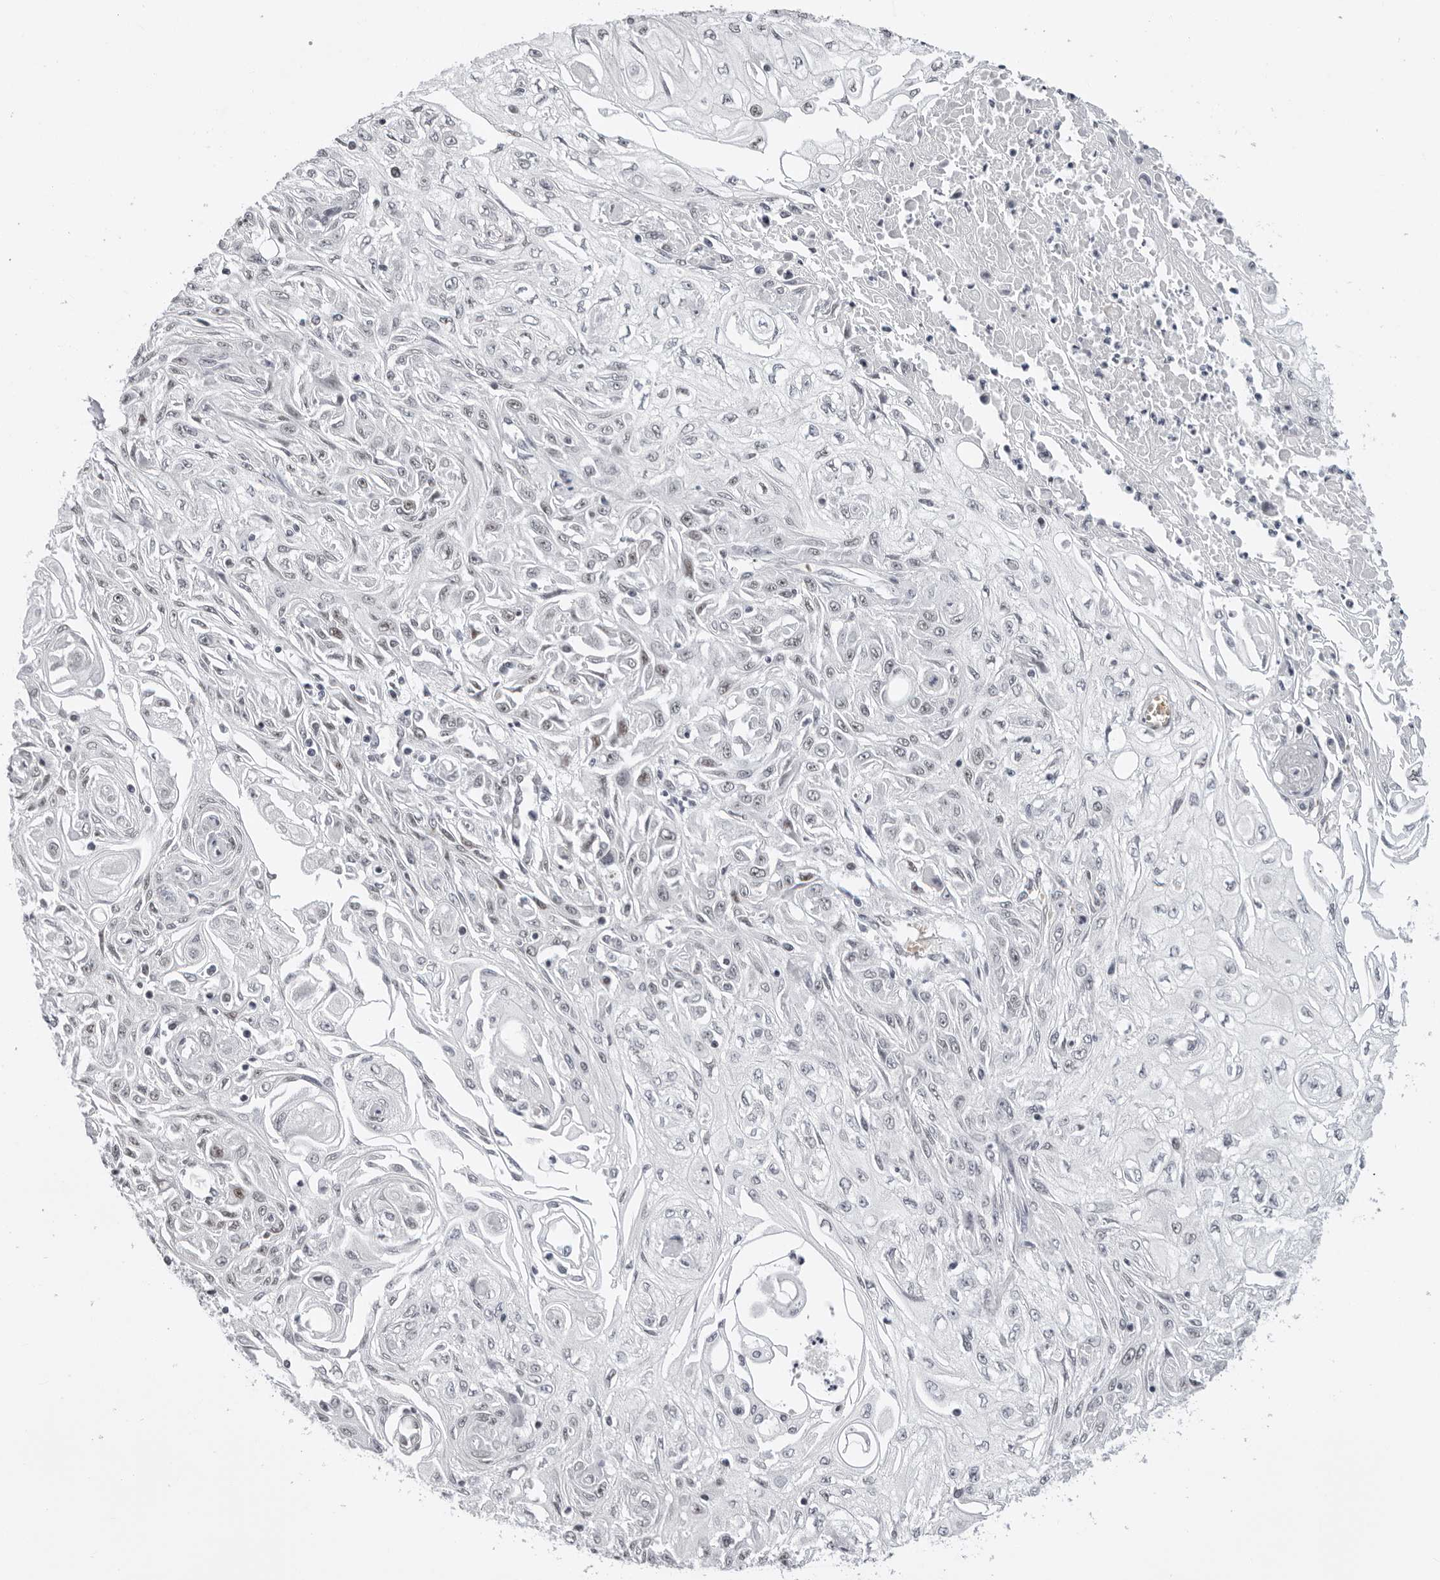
{"staining": {"intensity": "weak", "quantity": "<25%", "location": "nuclear"}, "tissue": "skin cancer", "cell_type": "Tumor cells", "image_type": "cancer", "snomed": [{"axis": "morphology", "description": "Squamous cell carcinoma, NOS"}, {"axis": "morphology", "description": "Squamous cell carcinoma, metastatic, NOS"}, {"axis": "topography", "description": "Skin"}, {"axis": "topography", "description": "Lymph node"}], "caption": "An IHC micrograph of skin cancer is shown. There is no staining in tumor cells of skin cancer.", "gene": "USP1", "patient": {"sex": "male", "age": 75}}